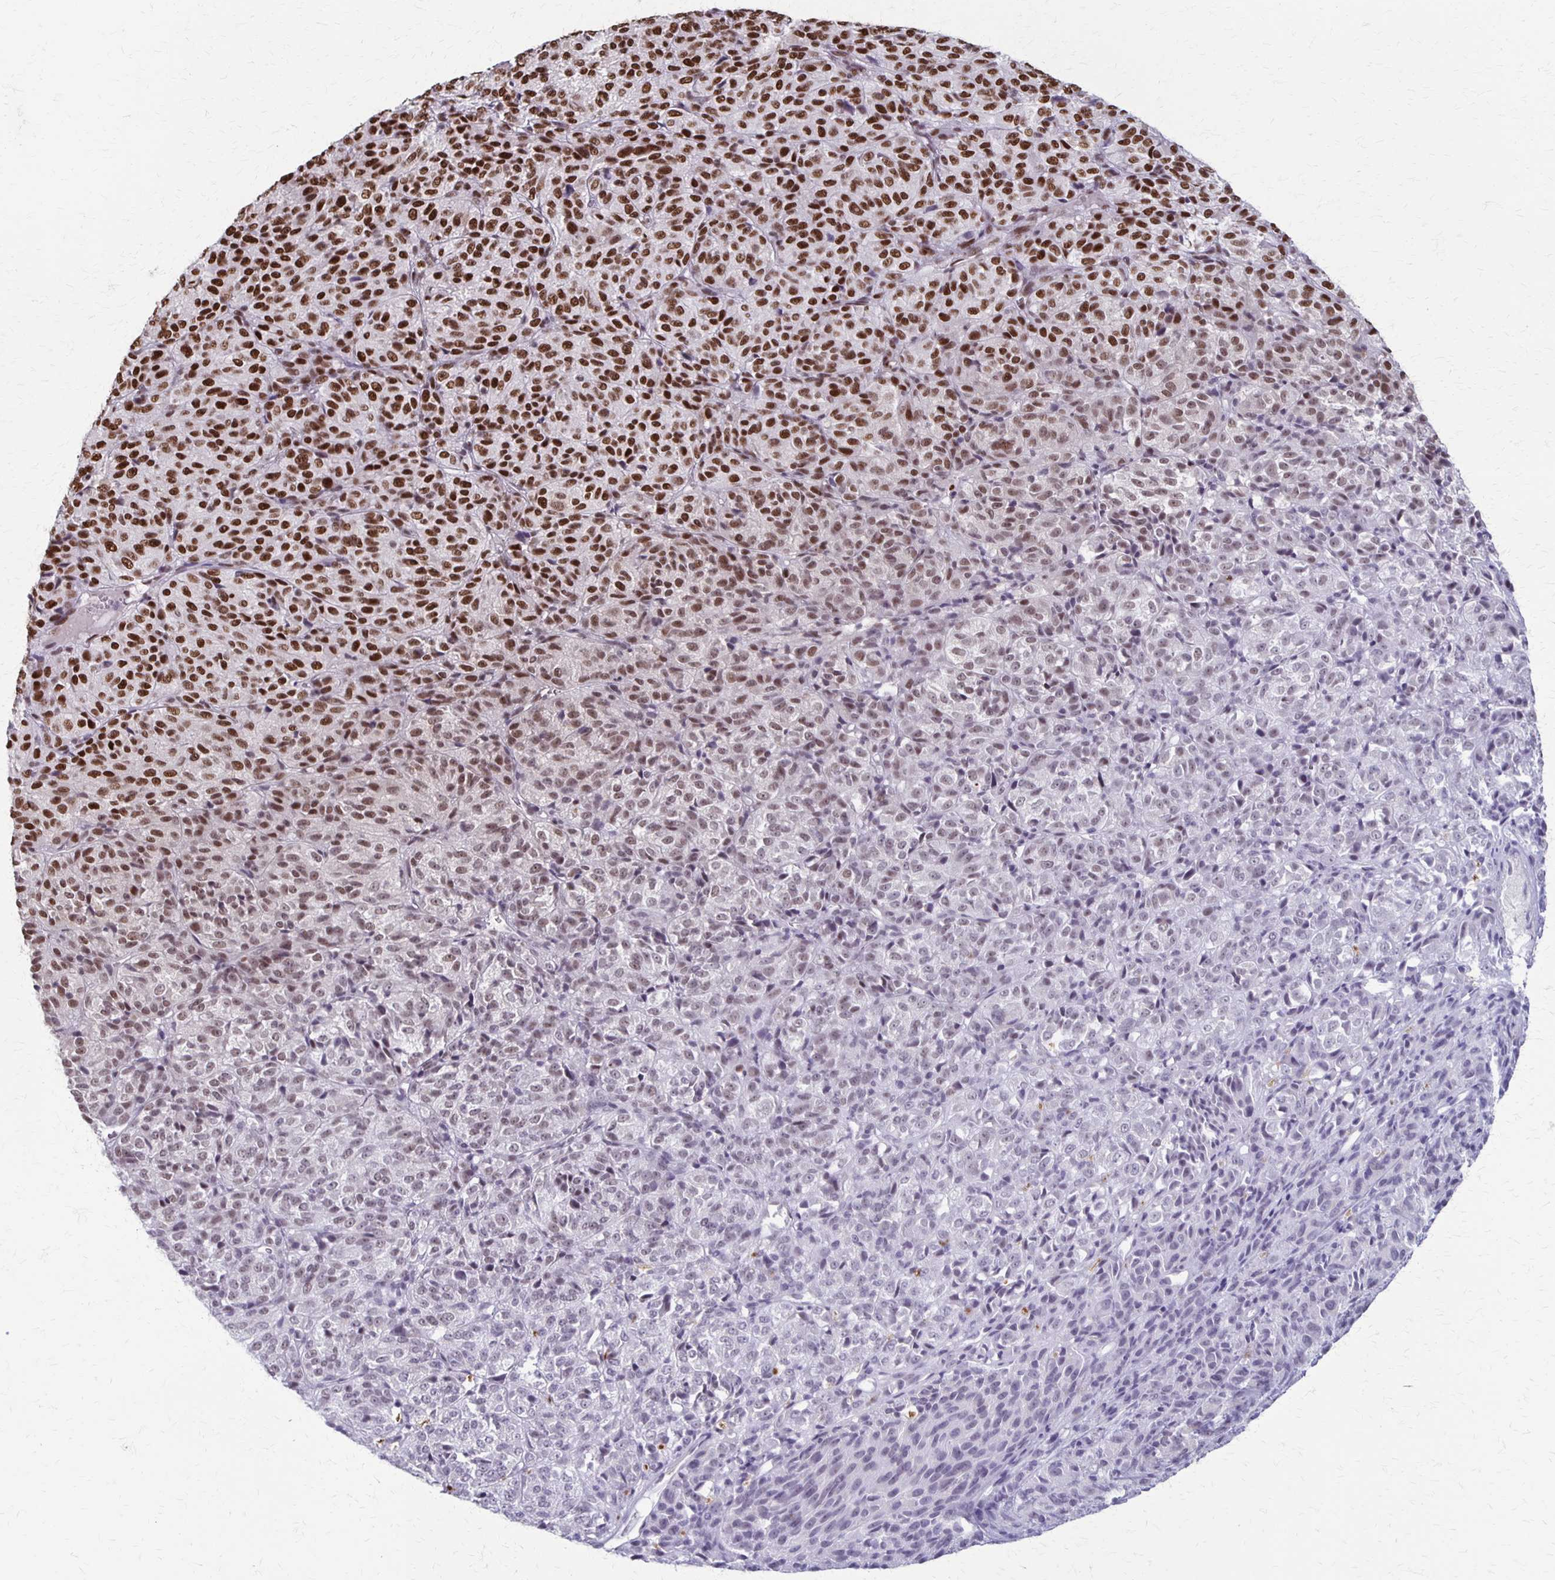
{"staining": {"intensity": "moderate", "quantity": "25%-75%", "location": "nuclear"}, "tissue": "melanoma", "cell_type": "Tumor cells", "image_type": "cancer", "snomed": [{"axis": "morphology", "description": "Malignant melanoma, Metastatic site"}, {"axis": "topography", "description": "Brain"}], "caption": "Immunohistochemical staining of melanoma displays medium levels of moderate nuclear protein expression in about 25%-75% of tumor cells. The staining is performed using DAB brown chromogen to label protein expression. The nuclei are counter-stained blue using hematoxylin.", "gene": "XRCC6", "patient": {"sex": "female", "age": 56}}